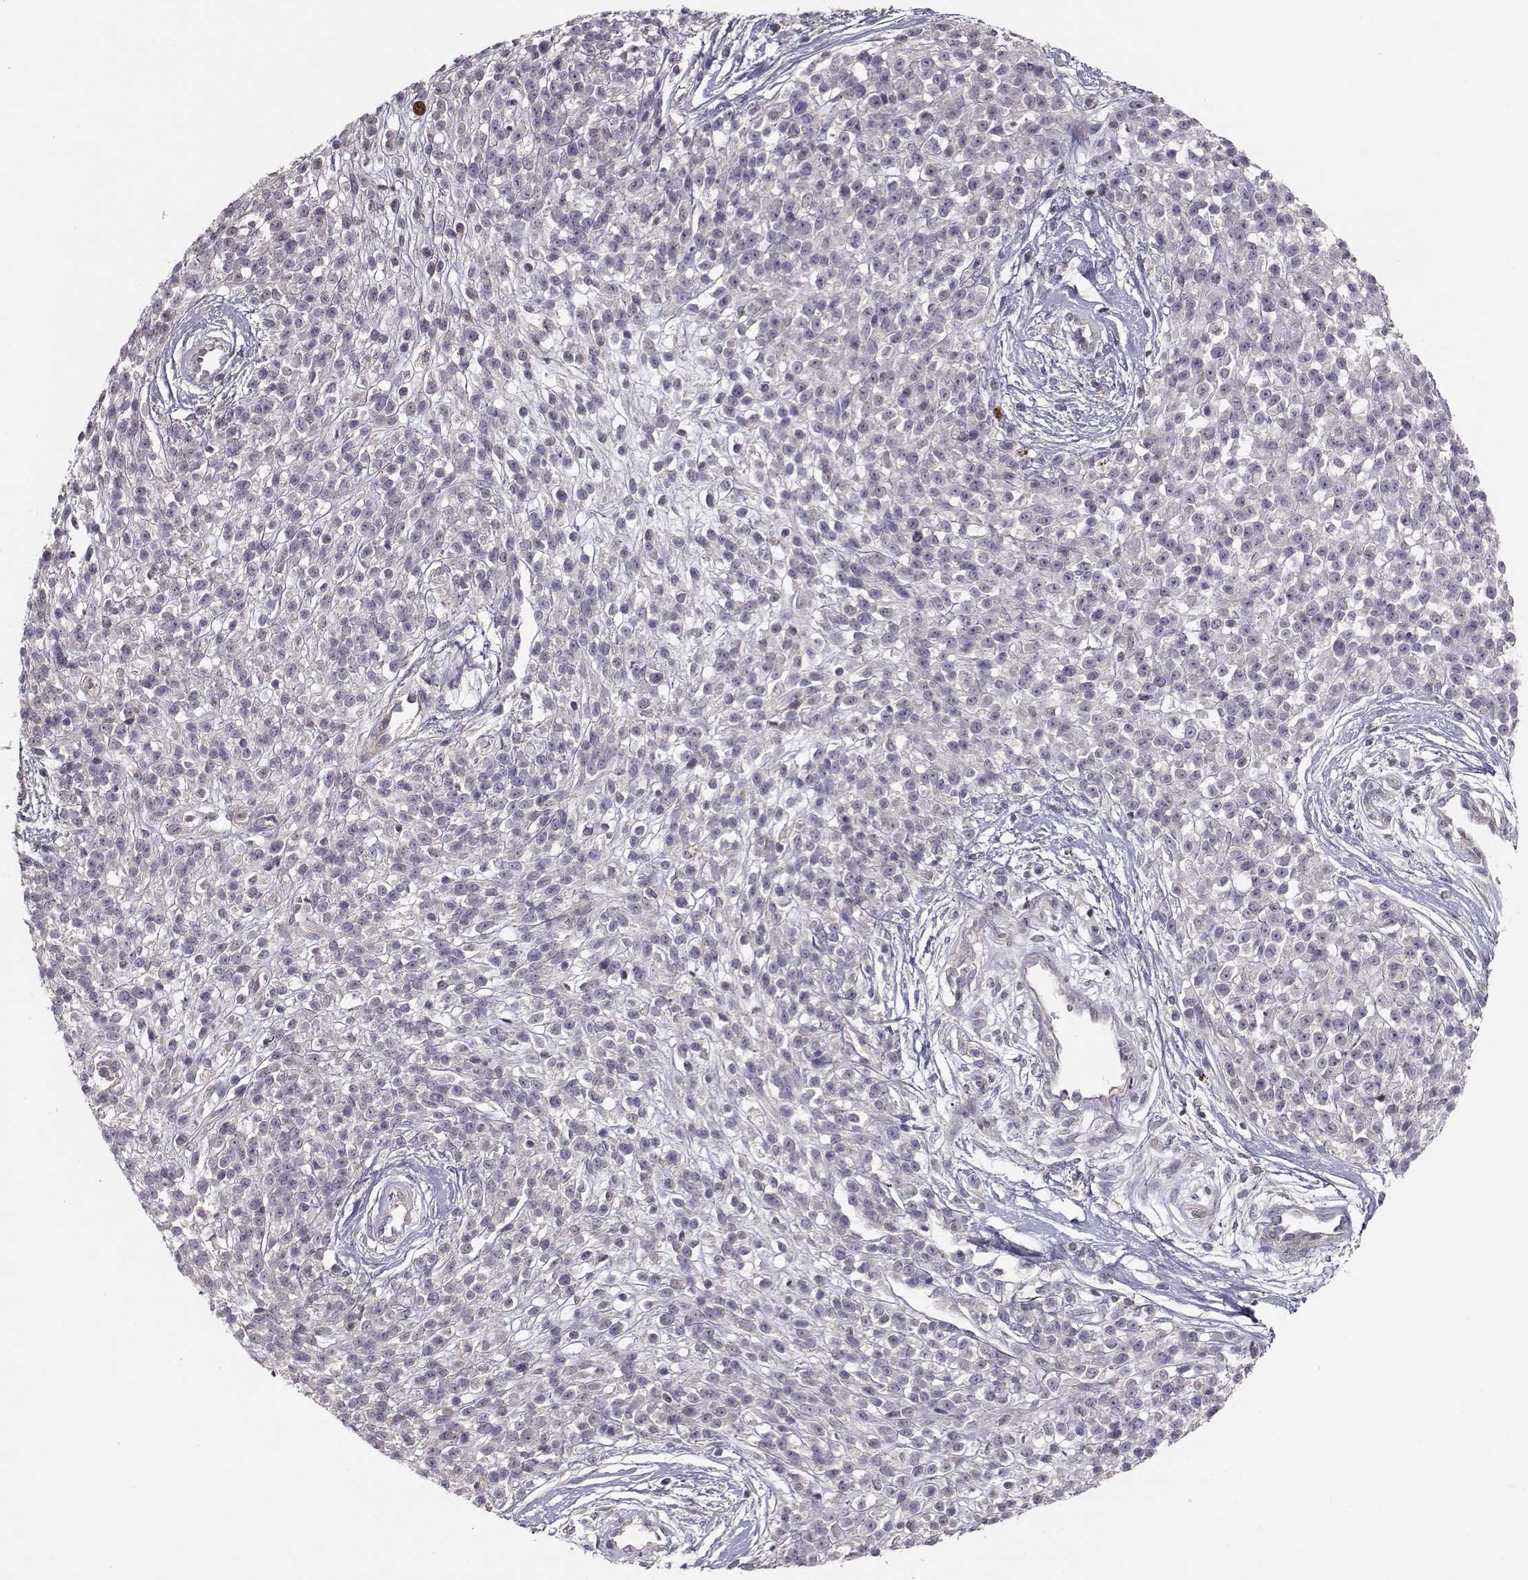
{"staining": {"intensity": "negative", "quantity": "none", "location": "none"}, "tissue": "melanoma", "cell_type": "Tumor cells", "image_type": "cancer", "snomed": [{"axis": "morphology", "description": "Malignant melanoma, NOS"}, {"axis": "topography", "description": "Skin"}, {"axis": "topography", "description": "Skin of trunk"}], "caption": "High power microscopy micrograph of an IHC micrograph of malignant melanoma, revealing no significant expression in tumor cells. (DAB immunohistochemistry (IHC) with hematoxylin counter stain).", "gene": "ENTPD8", "patient": {"sex": "male", "age": 74}}